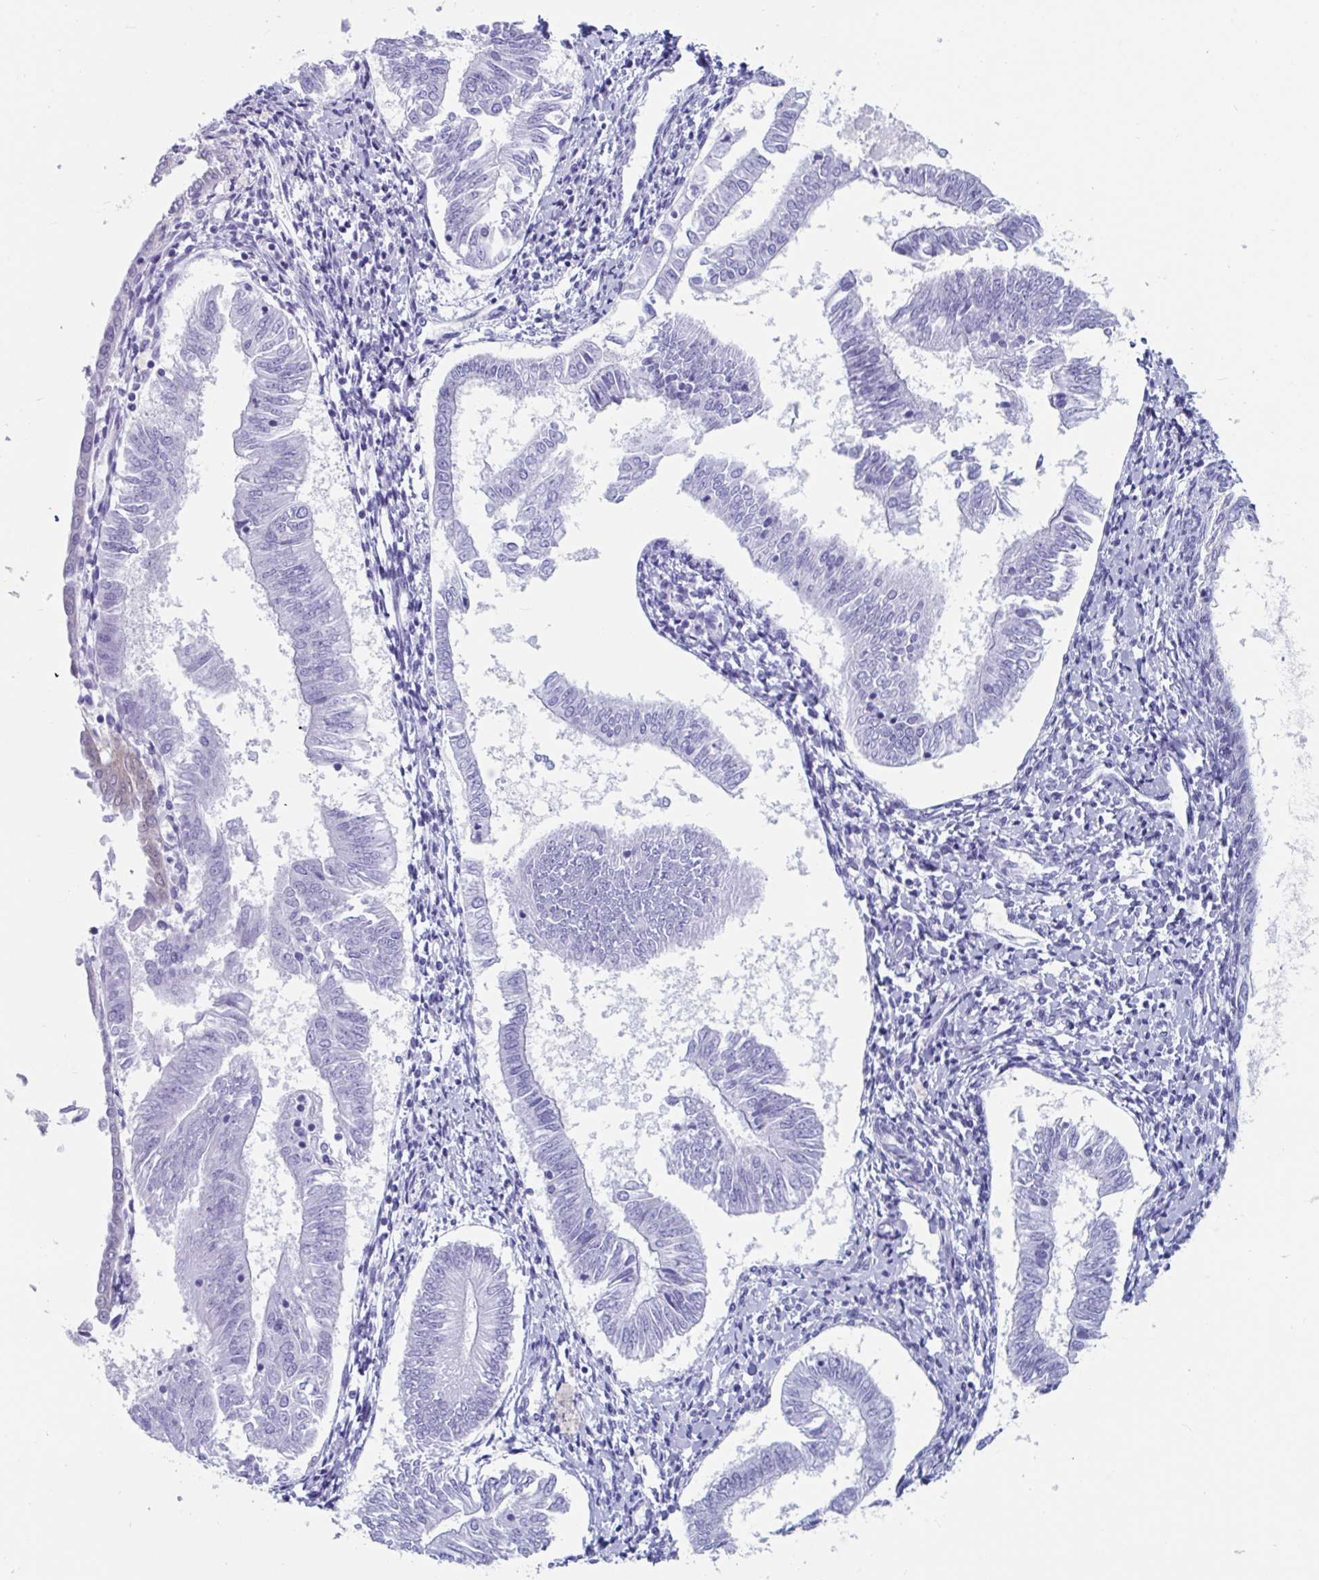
{"staining": {"intensity": "negative", "quantity": "none", "location": "none"}, "tissue": "endometrial cancer", "cell_type": "Tumor cells", "image_type": "cancer", "snomed": [{"axis": "morphology", "description": "Adenocarcinoma, NOS"}, {"axis": "topography", "description": "Endometrium"}], "caption": "This is an immunohistochemistry histopathology image of human endometrial adenocarcinoma. There is no expression in tumor cells.", "gene": "GKN2", "patient": {"sex": "female", "age": 58}}